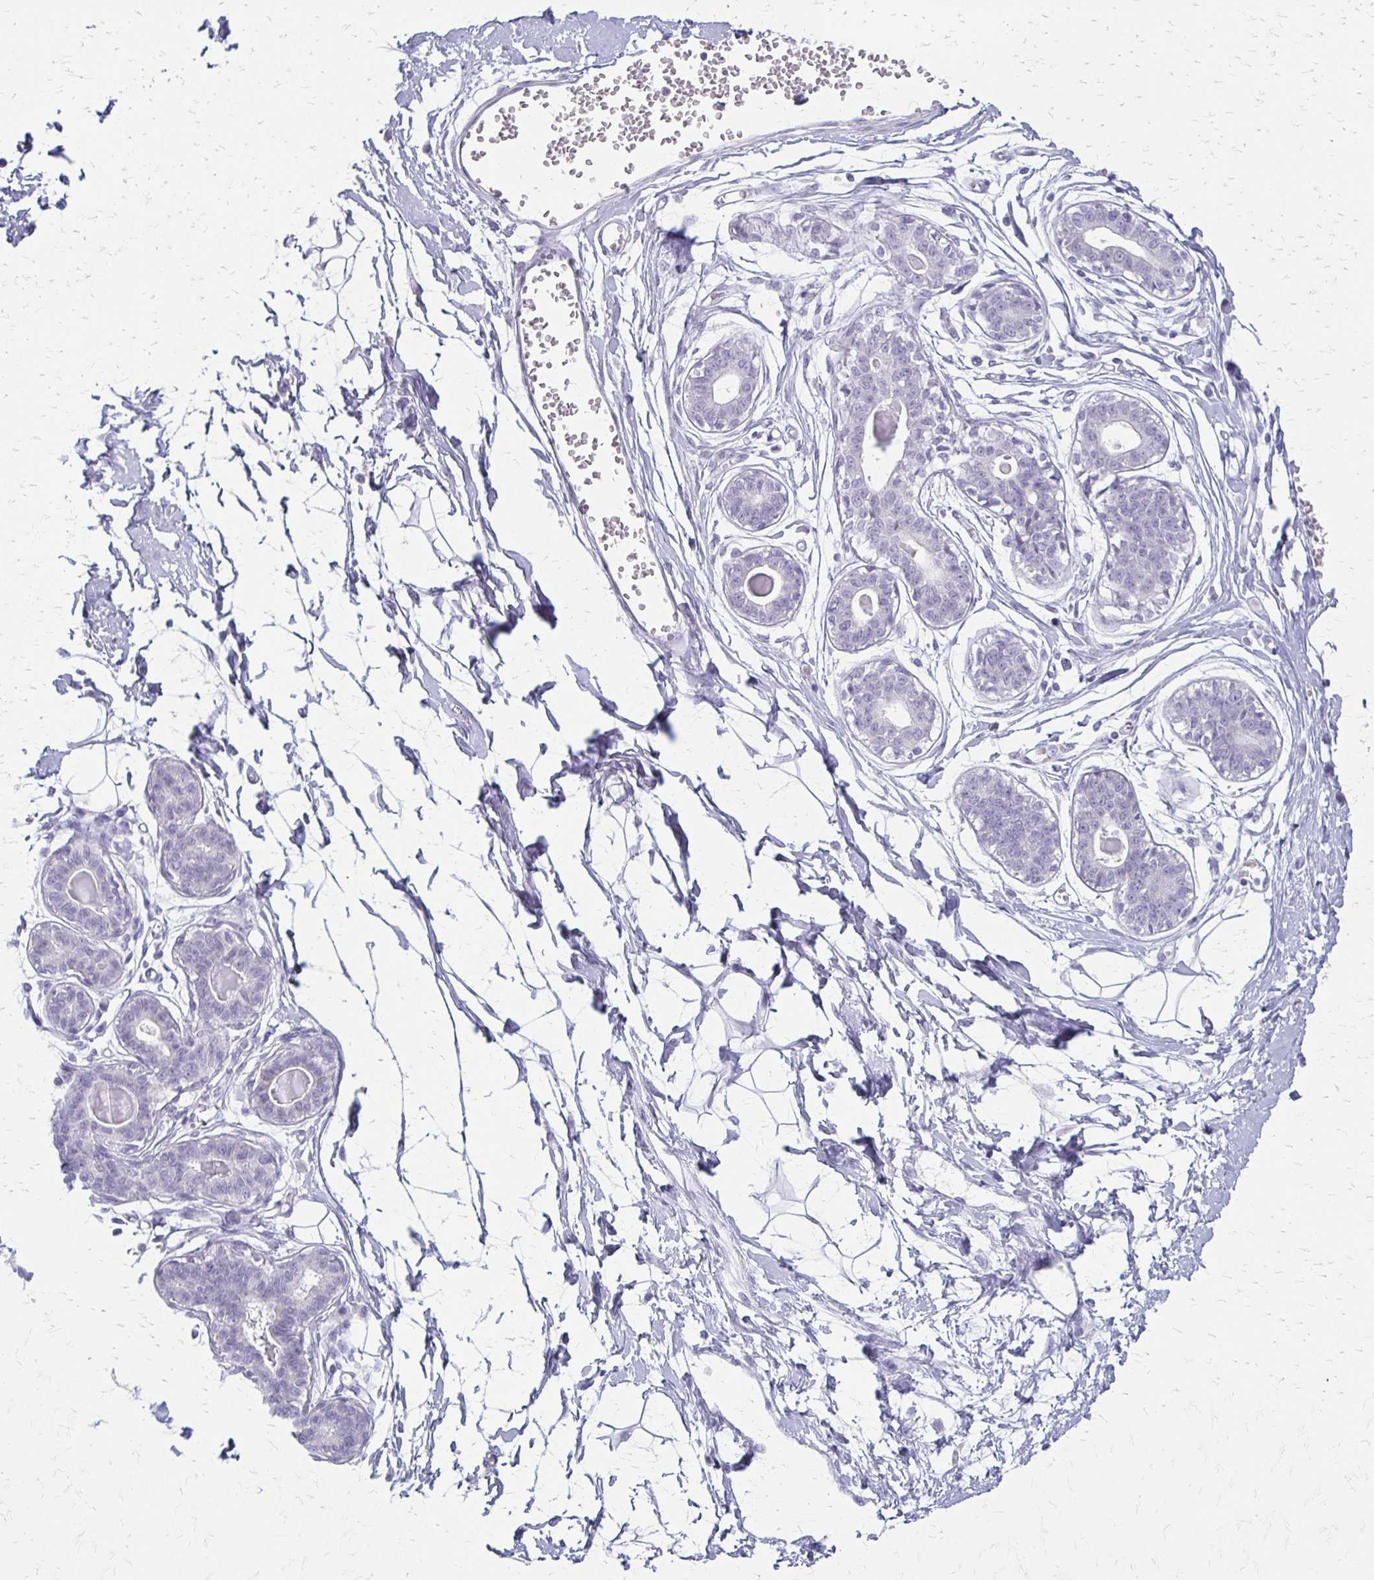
{"staining": {"intensity": "negative", "quantity": "none", "location": "none"}, "tissue": "breast", "cell_type": "Adipocytes", "image_type": "normal", "snomed": [{"axis": "morphology", "description": "Normal tissue, NOS"}, {"axis": "topography", "description": "Breast"}], "caption": "This is a image of immunohistochemistry (IHC) staining of unremarkable breast, which shows no positivity in adipocytes.", "gene": "ACP5", "patient": {"sex": "female", "age": 45}}